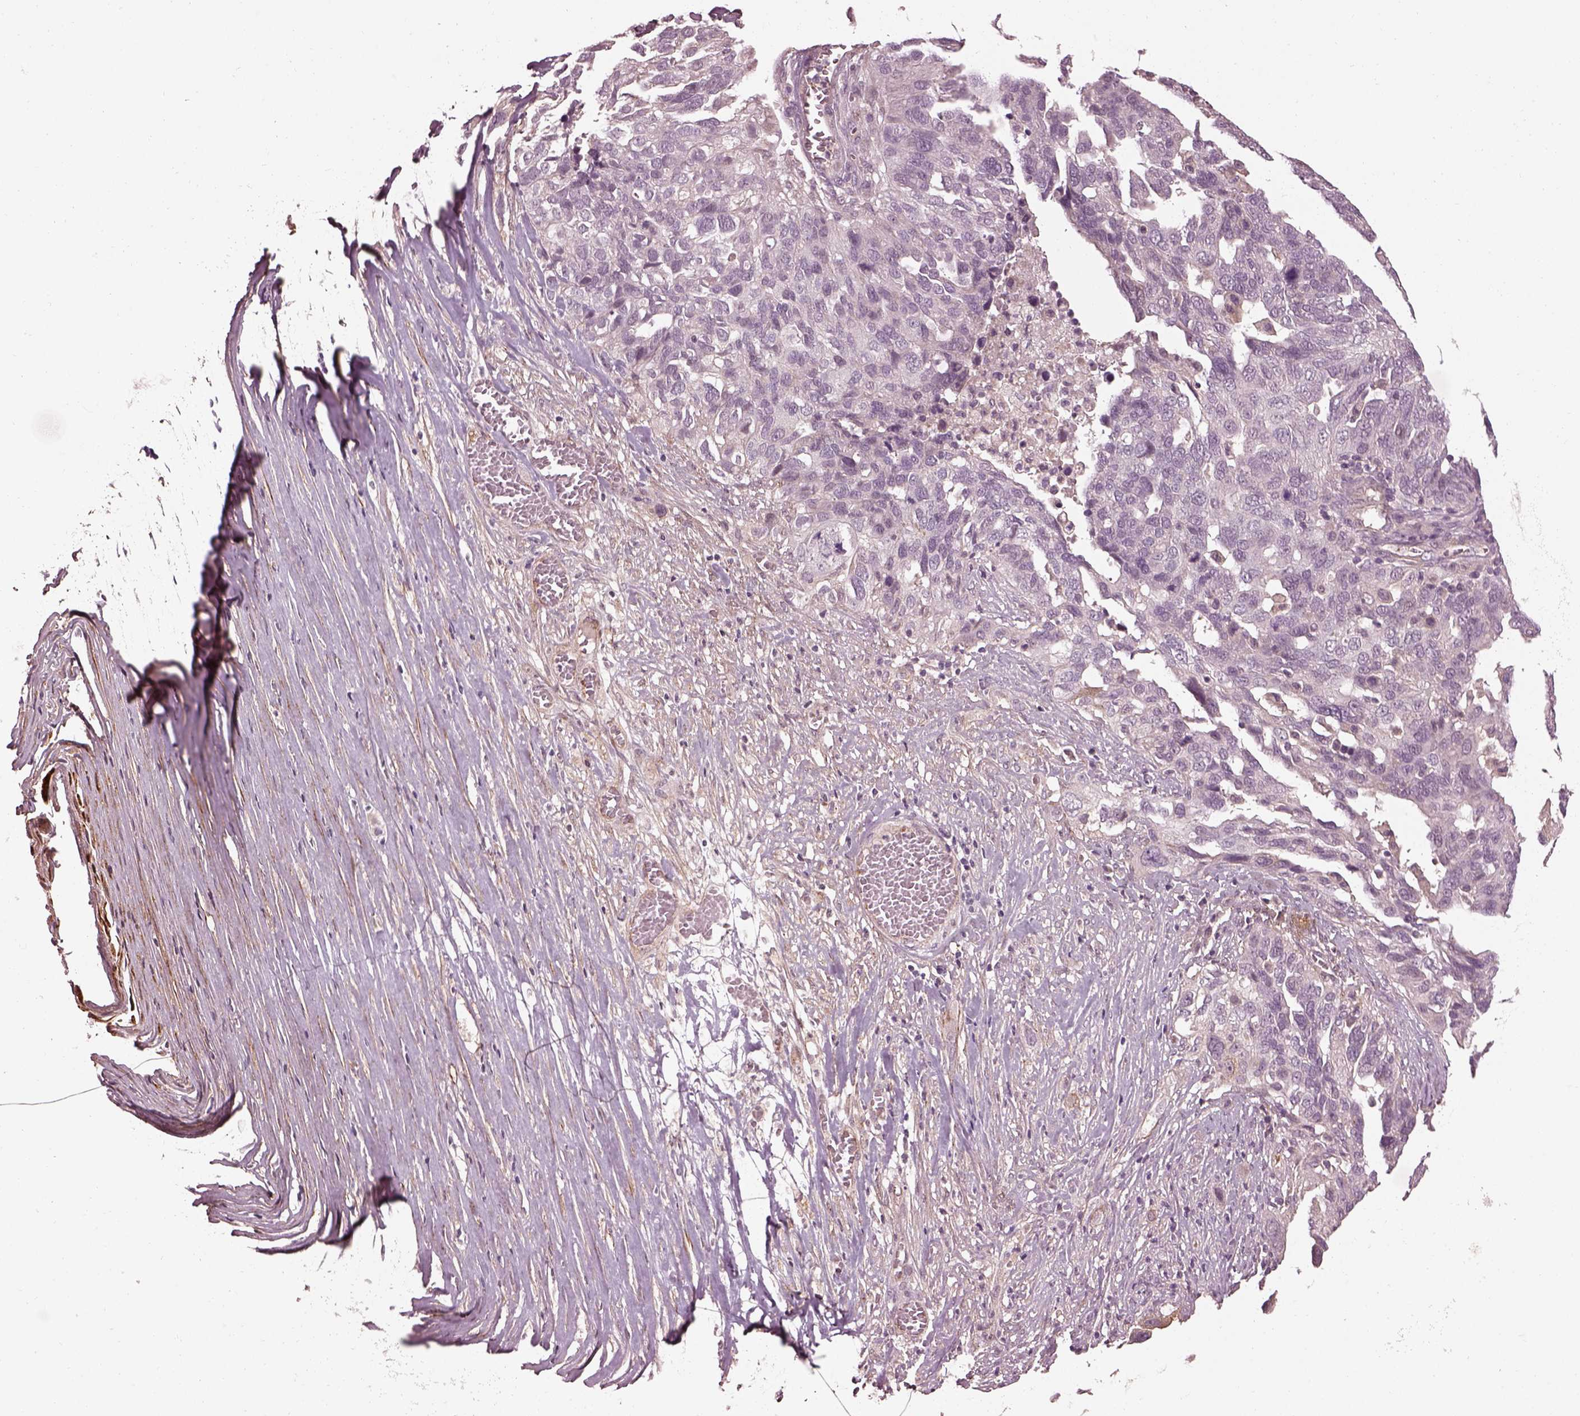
{"staining": {"intensity": "negative", "quantity": "none", "location": "none"}, "tissue": "ovarian cancer", "cell_type": "Tumor cells", "image_type": "cancer", "snomed": [{"axis": "morphology", "description": "Carcinoma, endometroid"}, {"axis": "topography", "description": "Soft tissue"}, {"axis": "topography", "description": "Ovary"}], "caption": "This is an immunohistochemistry (IHC) histopathology image of ovarian cancer (endometroid carcinoma). There is no staining in tumor cells.", "gene": "EFEMP1", "patient": {"sex": "female", "age": 52}}